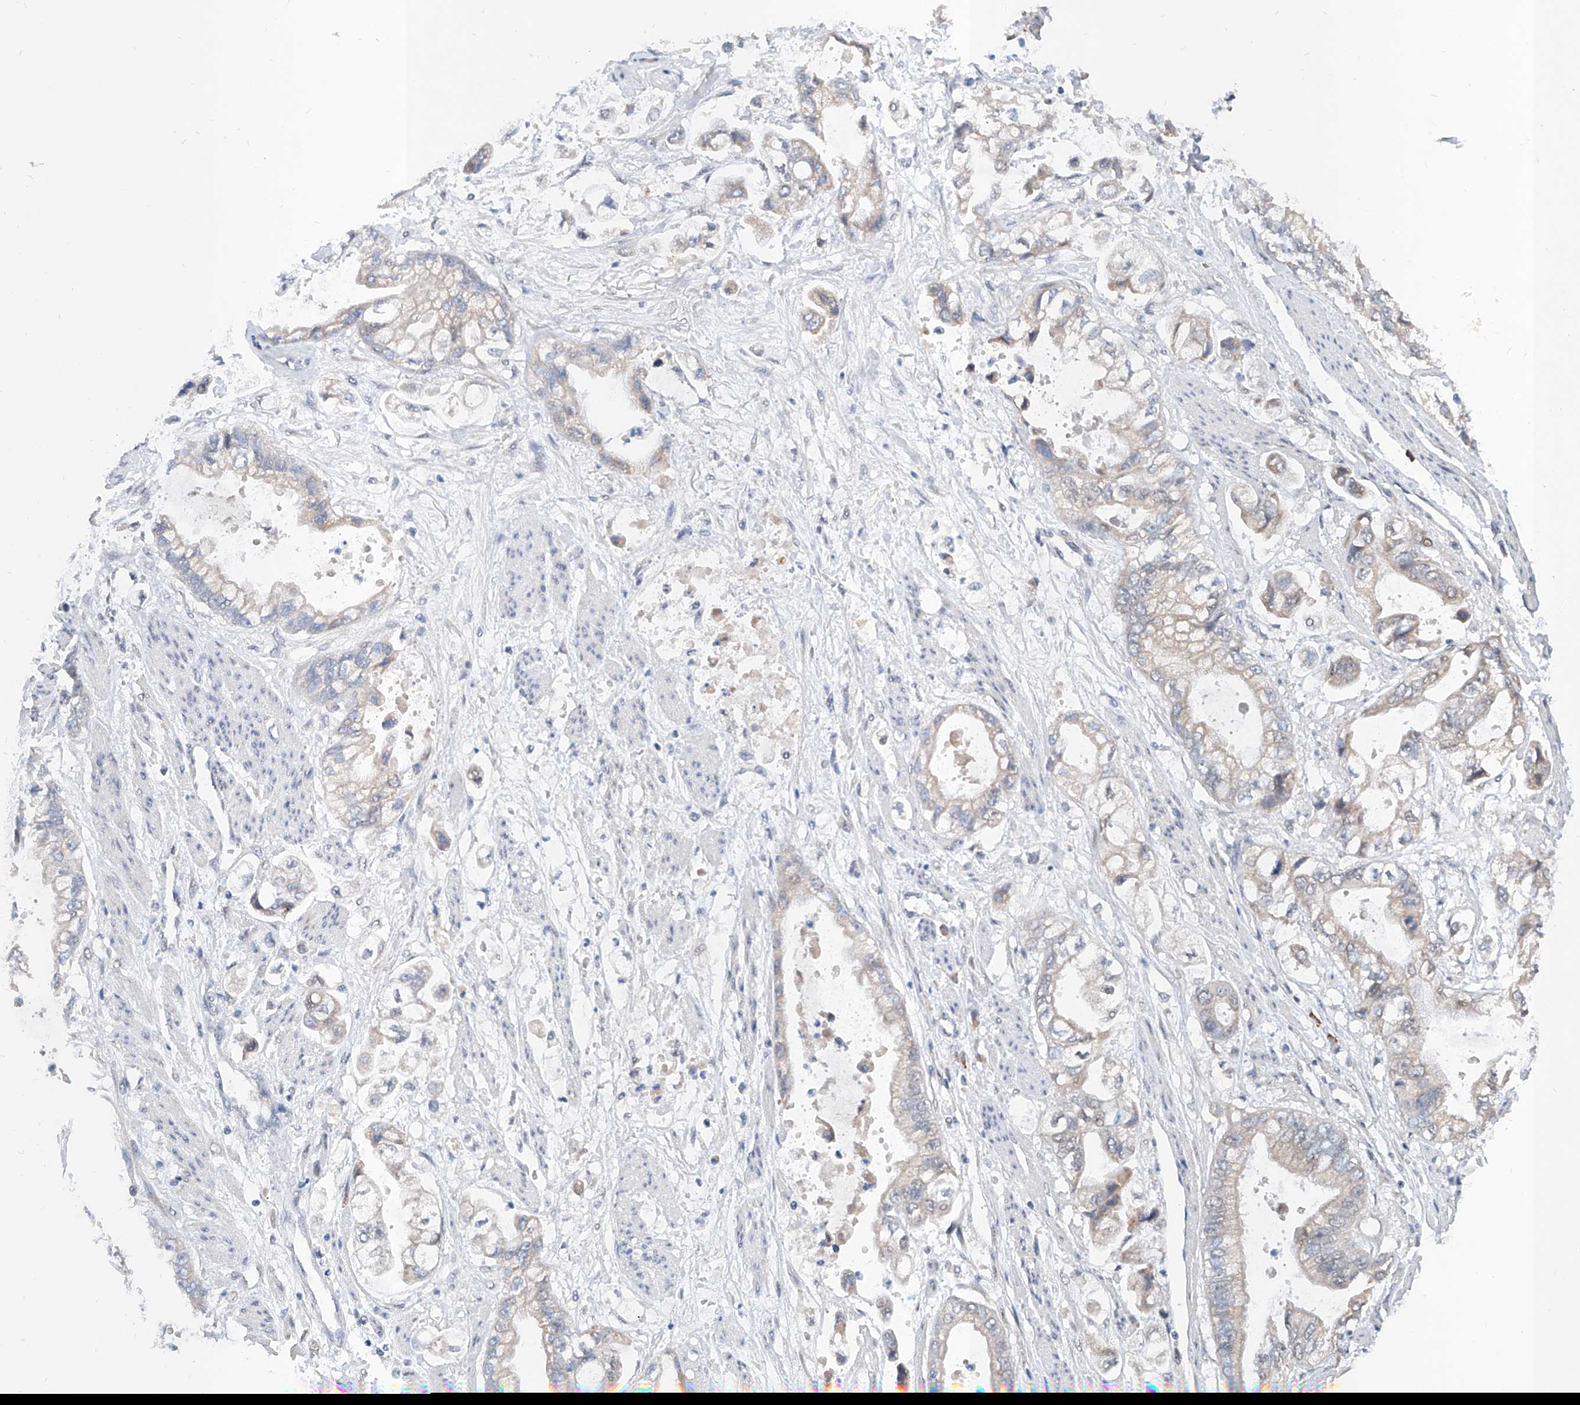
{"staining": {"intensity": "negative", "quantity": "none", "location": "none"}, "tissue": "stomach cancer", "cell_type": "Tumor cells", "image_type": "cancer", "snomed": [{"axis": "morphology", "description": "Adenocarcinoma, NOS"}, {"axis": "topography", "description": "Stomach"}], "caption": "This is an IHC image of human stomach adenocarcinoma. There is no positivity in tumor cells.", "gene": "CARMIL3", "patient": {"sex": "male", "age": 62}}